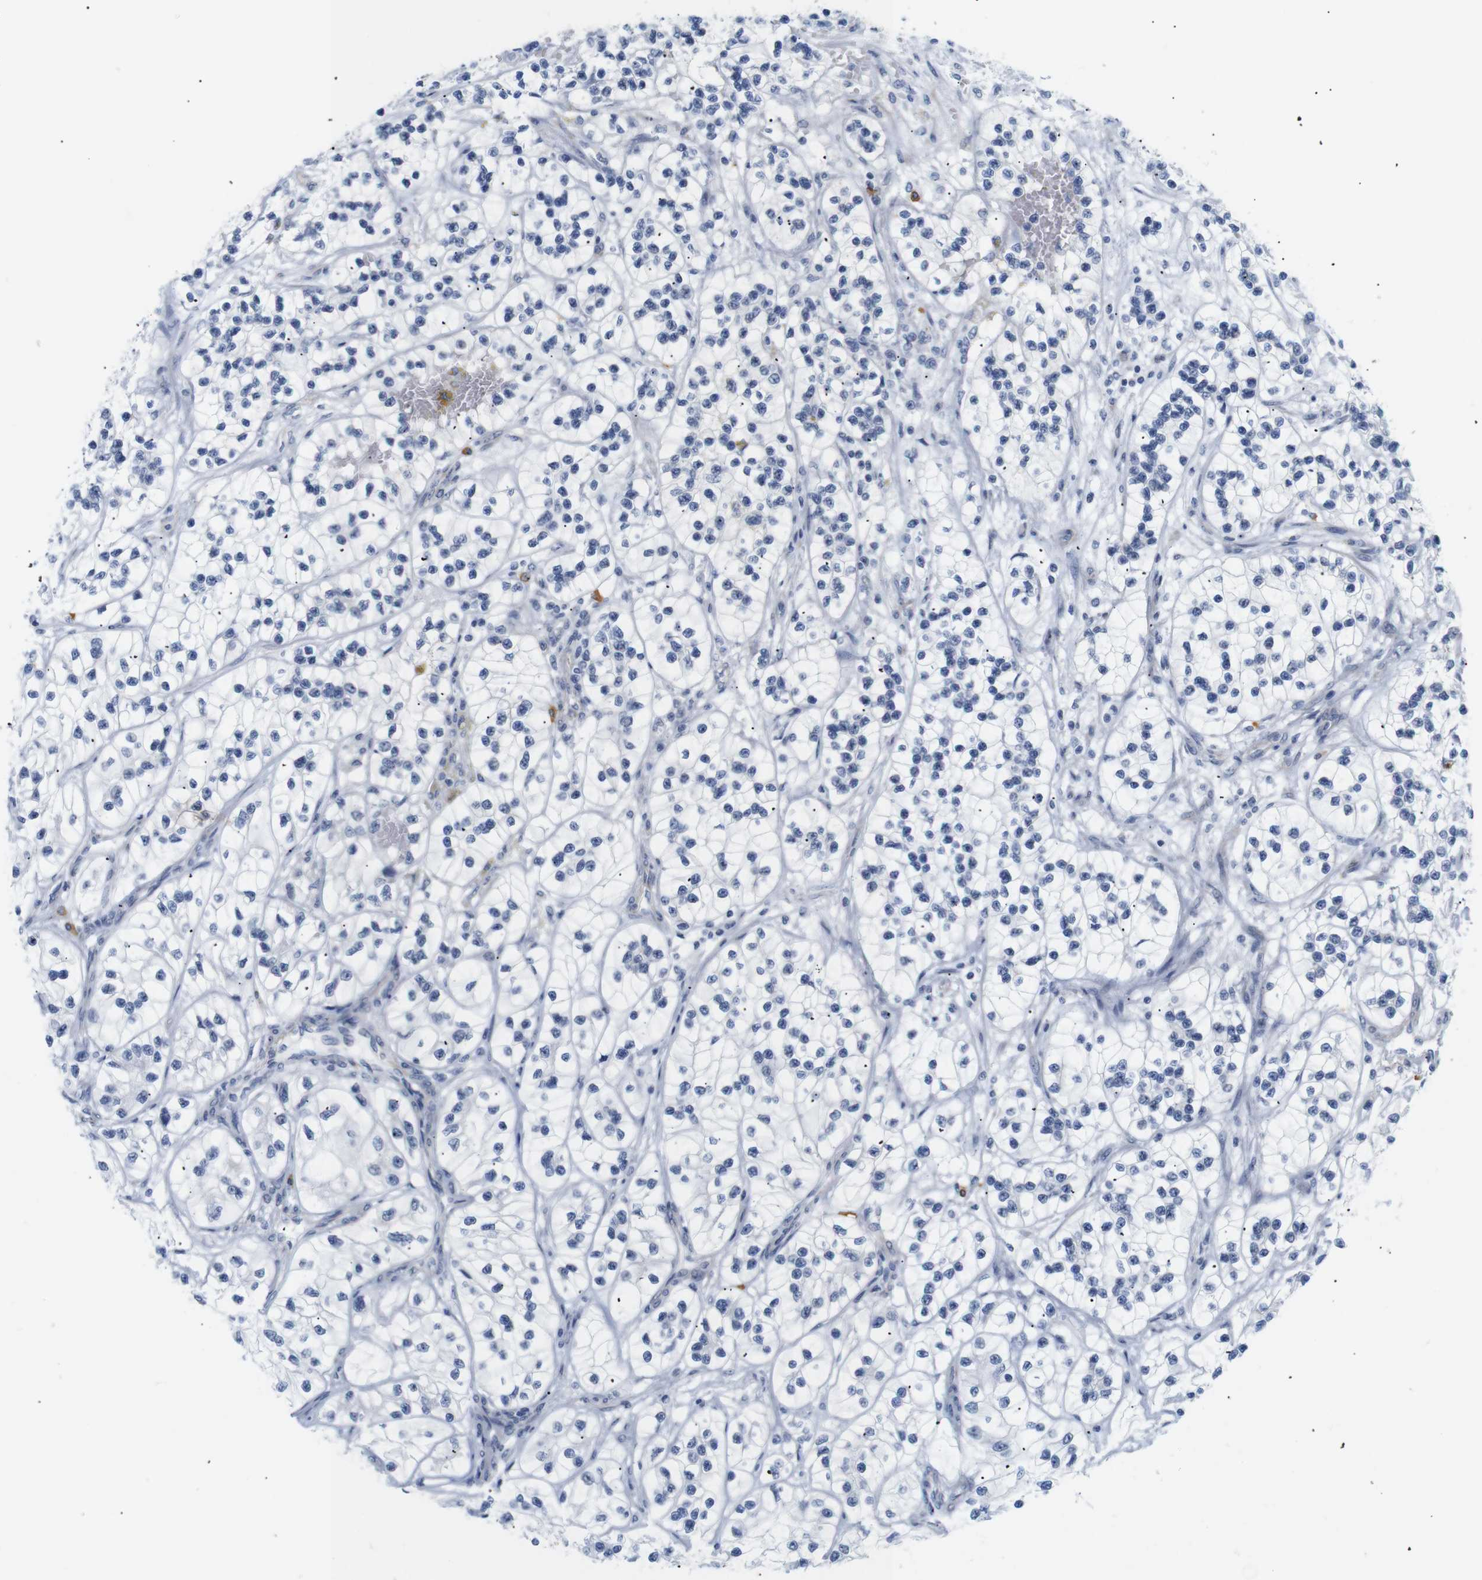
{"staining": {"intensity": "negative", "quantity": "none", "location": "none"}, "tissue": "renal cancer", "cell_type": "Tumor cells", "image_type": "cancer", "snomed": [{"axis": "morphology", "description": "Adenocarcinoma, NOS"}, {"axis": "topography", "description": "Kidney"}], "caption": "Immunohistochemistry of human renal cancer shows no expression in tumor cells.", "gene": "STMN3", "patient": {"sex": "female", "age": 57}}